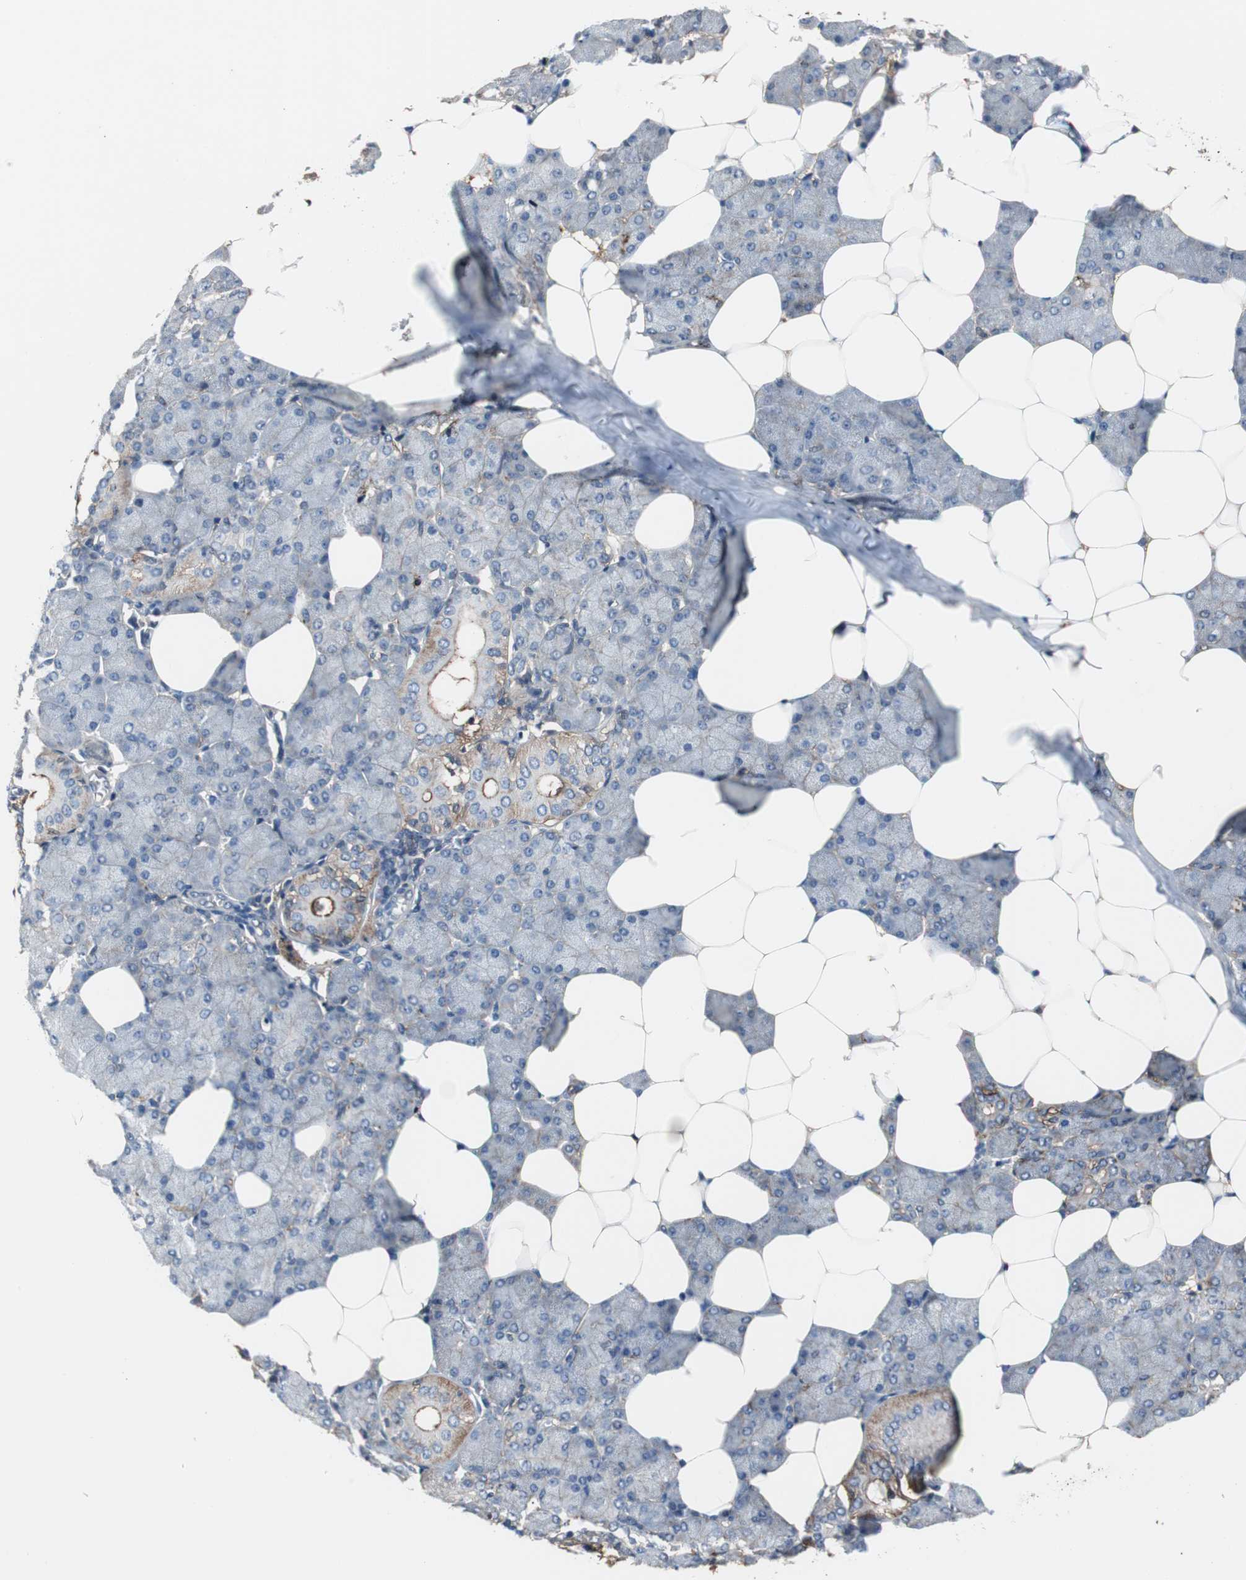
{"staining": {"intensity": "weak", "quantity": "<25%", "location": "cytoplasmic/membranous"}, "tissue": "salivary gland", "cell_type": "Glandular cells", "image_type": "normal", "snomed": [{"axis": "morphology", "description": "Normal tissue, NOS"}, {"axis": "morphology", "description": "Adenoma, NOS"}, {"axis": "topography", "description": "Salivary gland"}], "caption": "IHC of normal salivary gland exhibits no positivity in glandular cells.", "gene": "ANXA4", "patient": {"sex": "female", "age": 32}}